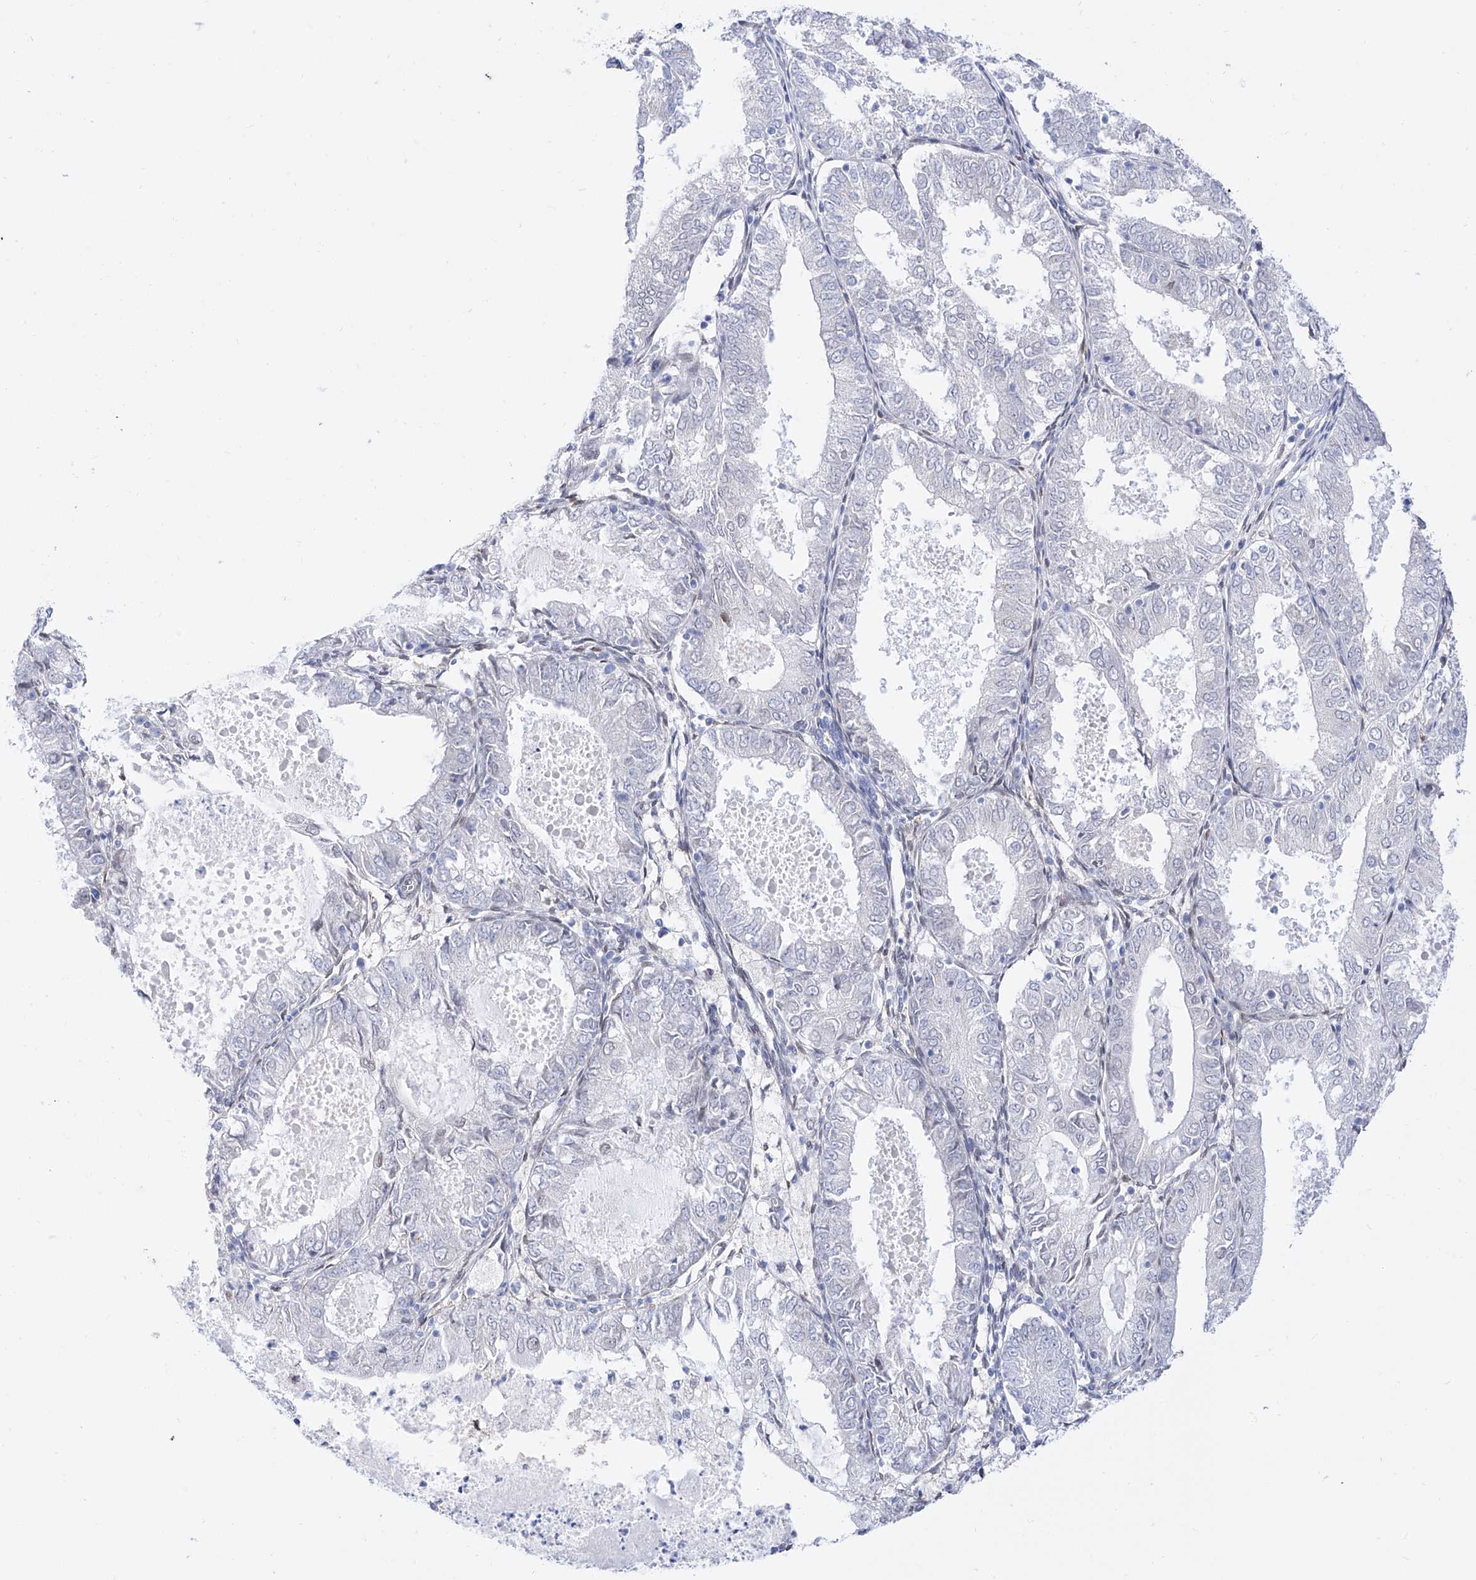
{"staining": {"intensity": "negative", "quantity": "none", "location": "none"}, "tissue": "endometrial cancer", "cell_type": "Tumor cells", "image_type": "cancer", "snomed": [{"axis": "morphology", "description": "Adenocarcinoma, NOS"}, {"axis": "topography", "description": "Endometrium"}], "caption": "This photomicrograph is of endometrial adenocarcinoma stained with immunohistochemistry to label a protein in brown with the nuclei are counter-stained blue. There is no staining in tumor cells.", "gene": "LCLAT1", "patient": {"sex": "female", "age": 57}}